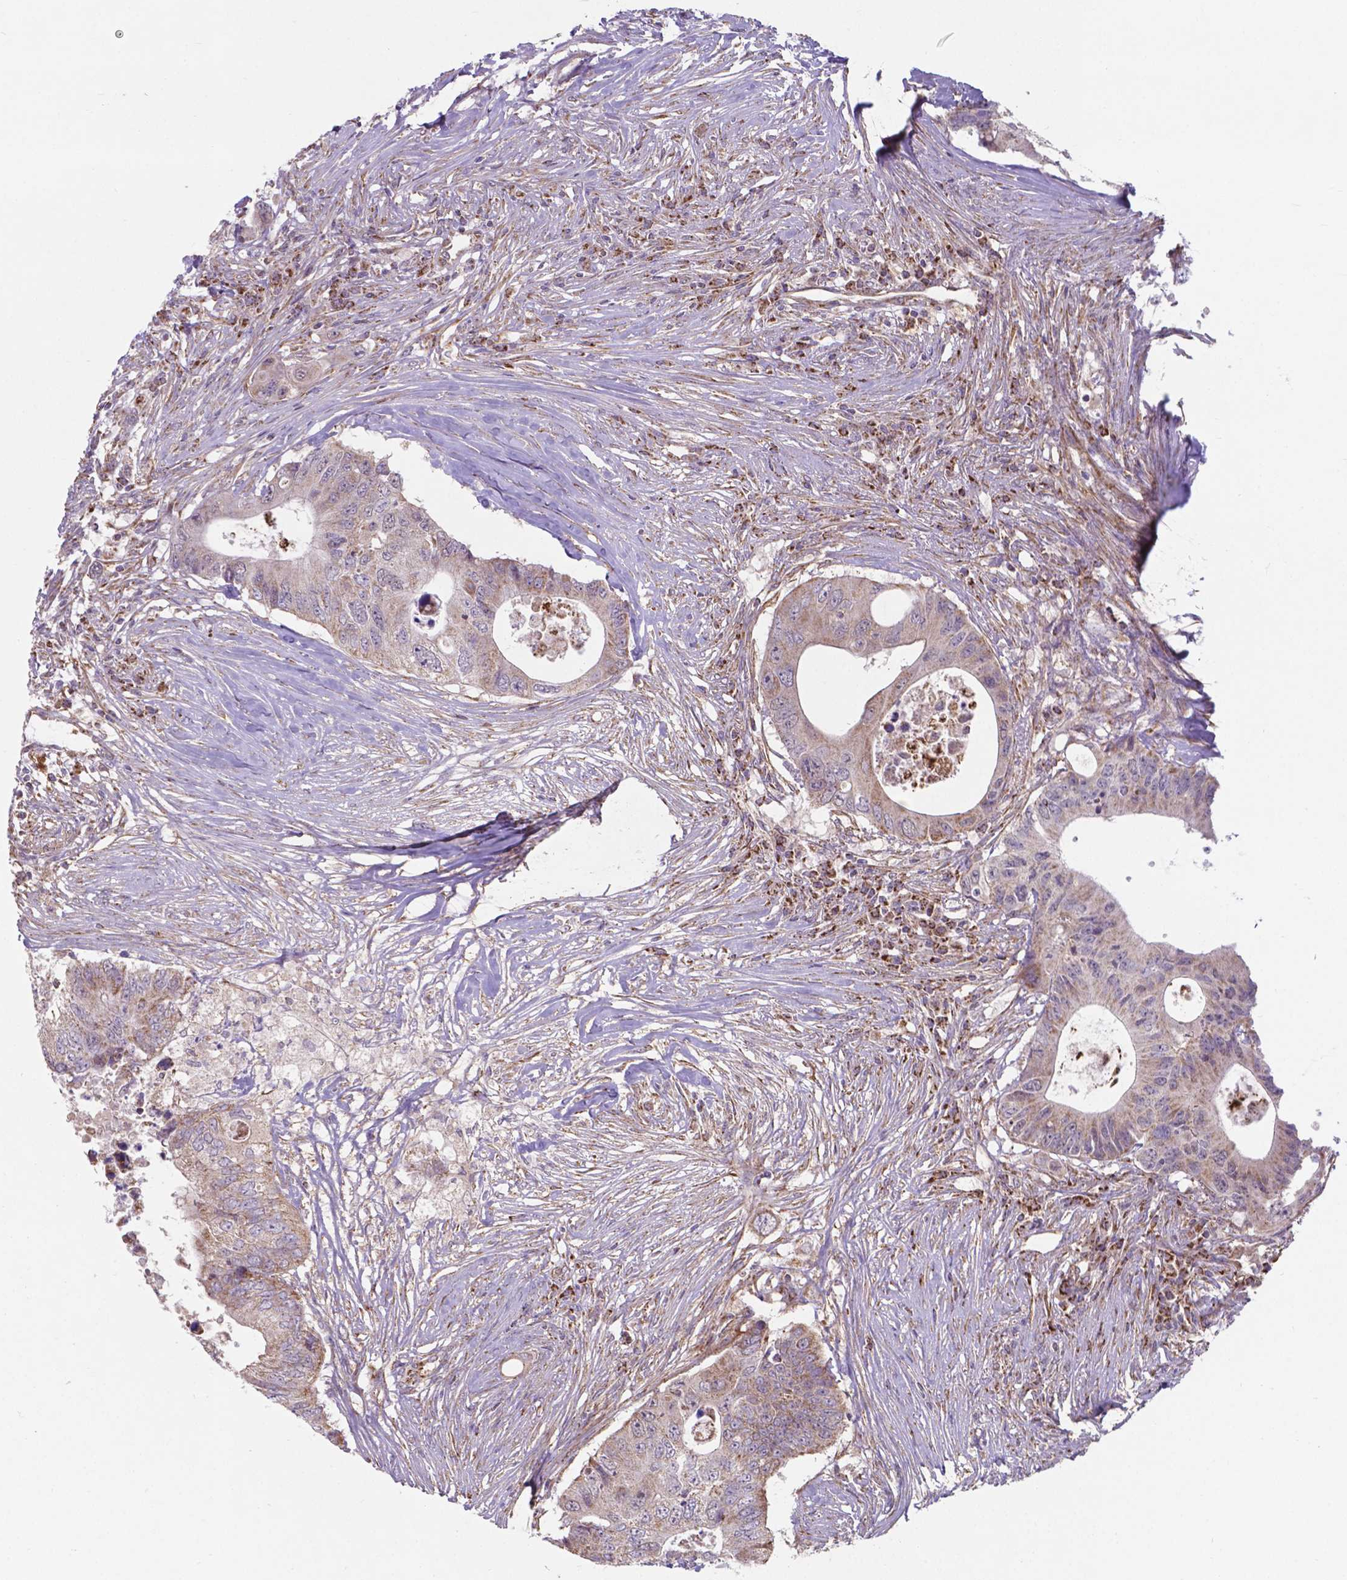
{"staining": {"intensity": "weak", "quantity": "25%-75%", "location": "cytoplasmic/membranous"}, "tissue": "colorectal cancer", "cell_type": "Tumor cells", "image_type": "cancer", "snomed": [{"axis": "morphology", "description": "Adenocarcinoma, NOS"}, {"axis": "topography", "description": "Colon"}], "caption": "The image reveals staining of adenocarcinoma (colorectal), revealing weak cytoplasmic/membranous protein positivity (brown color) within tumor cells. The staining was performed using DAB (3,3'-diaminobenzidine), with brown indicating positive protein expression. Nuclei are stained blue with hematoxylin.", "gene": "FAM114A1", "patient": {"sex": "male", "age": 71}}